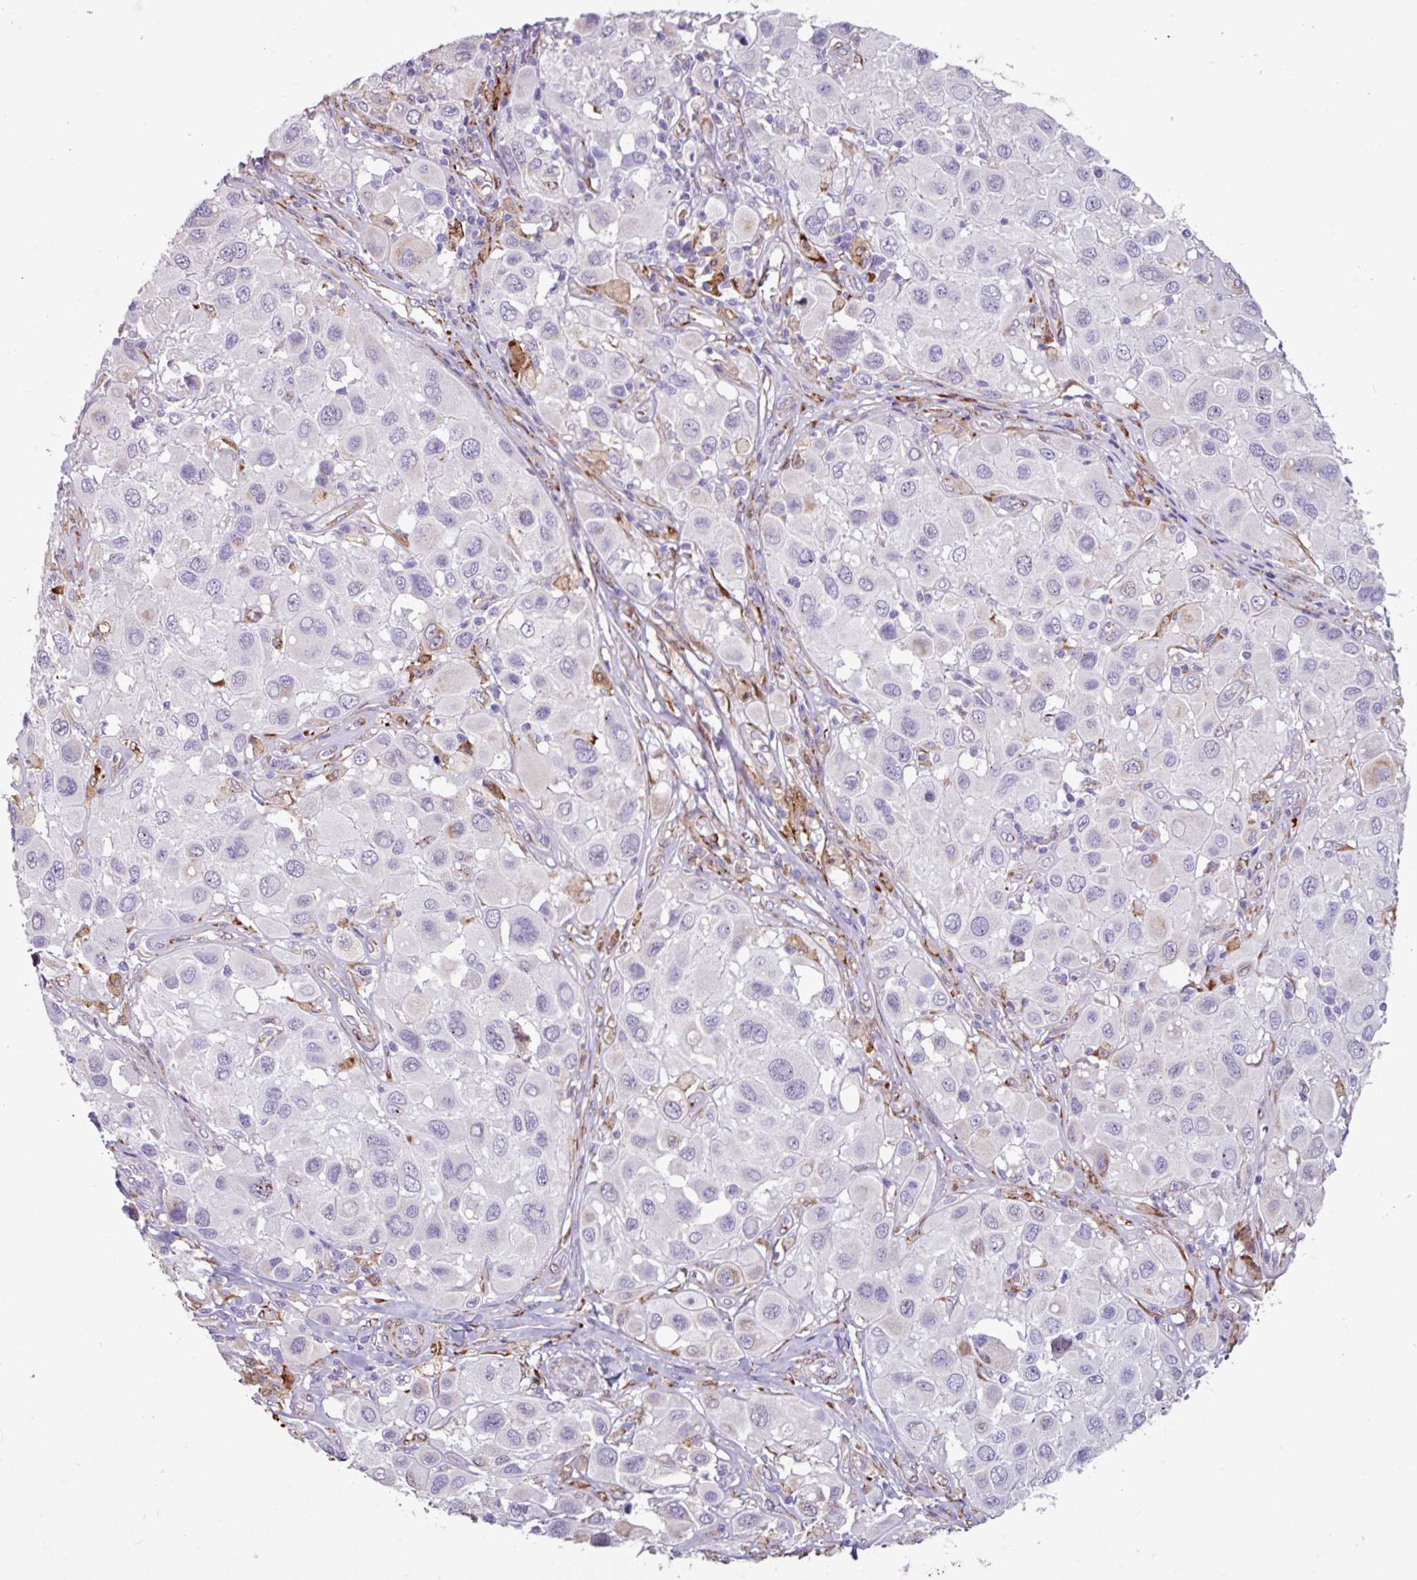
{"staining": {"intensity": "negative", "quantity": "none", "location": "none"}, "tissue": "melanoma", "cell_type": "Tumor cells", "image_type": "cancer", "snomed": [{"axis": "morphology", "description": "Malignant melanoma, Metastatic site"}, {"axis": "topography", "description": "Skin"}], "caption": "A histopathology image of human melanoma is negative for staining in tumor cells. The staining was performed using DAB (3,3'-diaminobenzidine) to visualize the protein expression in brown, while the nuclei were stained in blue with hematoxylin (Magnification: 20x).", "gene": "PPP1R35", "patient": {"sex": "male", "age": 41}}